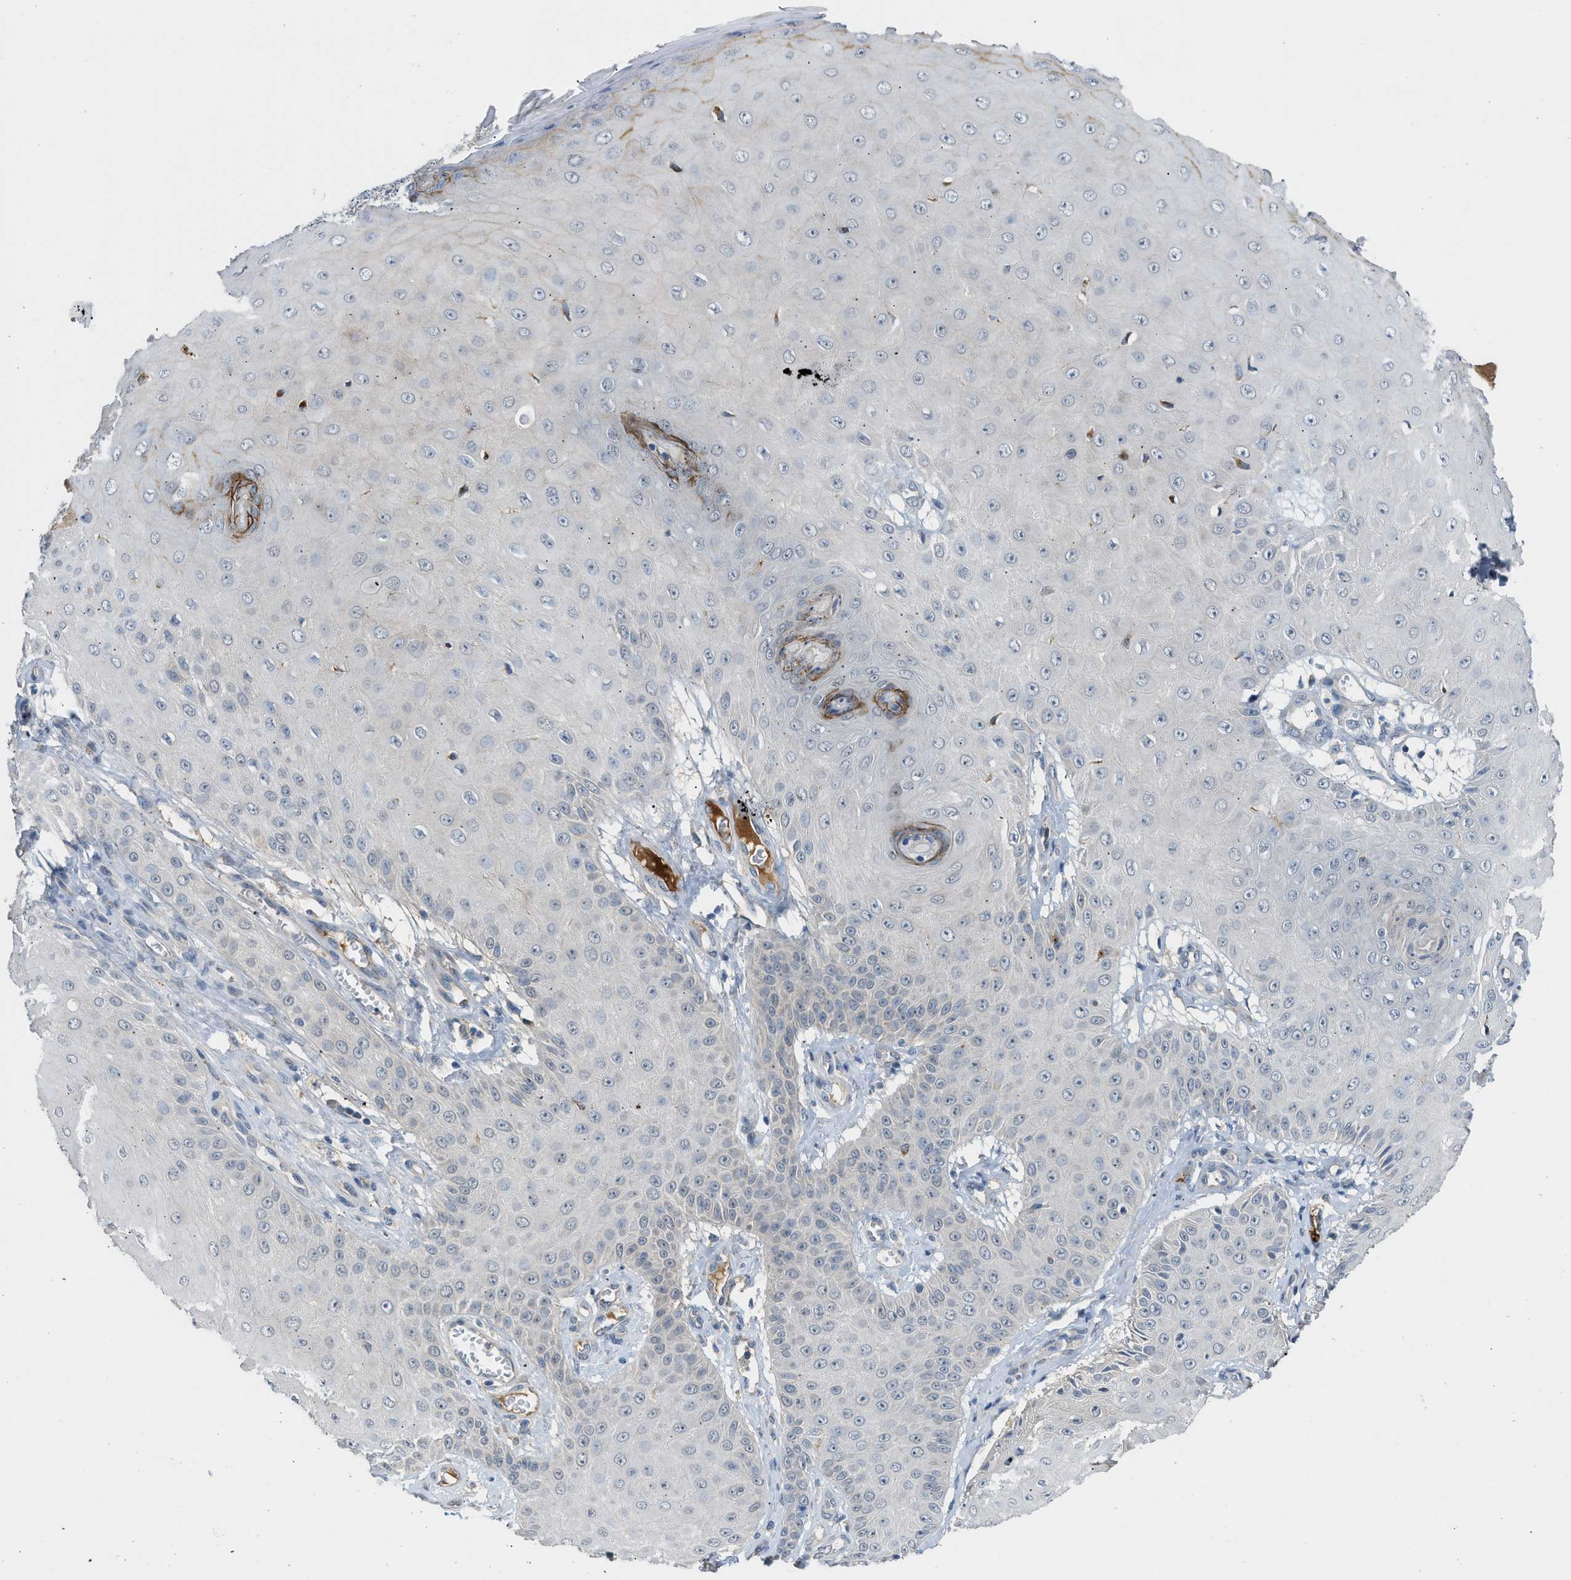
{"staining": {"intensity": "negative", "quantity": "none", "location": "none"}, "tissue": "skin cancer", "cell_type": "Tumor cells", "image_type": "cancer", "snomed": [{"axis": "morphology", "description": "Squamous cell carcinoma, NOS"}, {"axis": "topography", "description": "Skin"}], "caption": "An image of skin cancer stained for a protein shows no brown staining in tumor cells. (DAB (3,3'-diaminobenzidine) immunohistochemistry, high magnification).", "gene": "RHBDF2", "patient": {"sex": "male", "age": 74}}